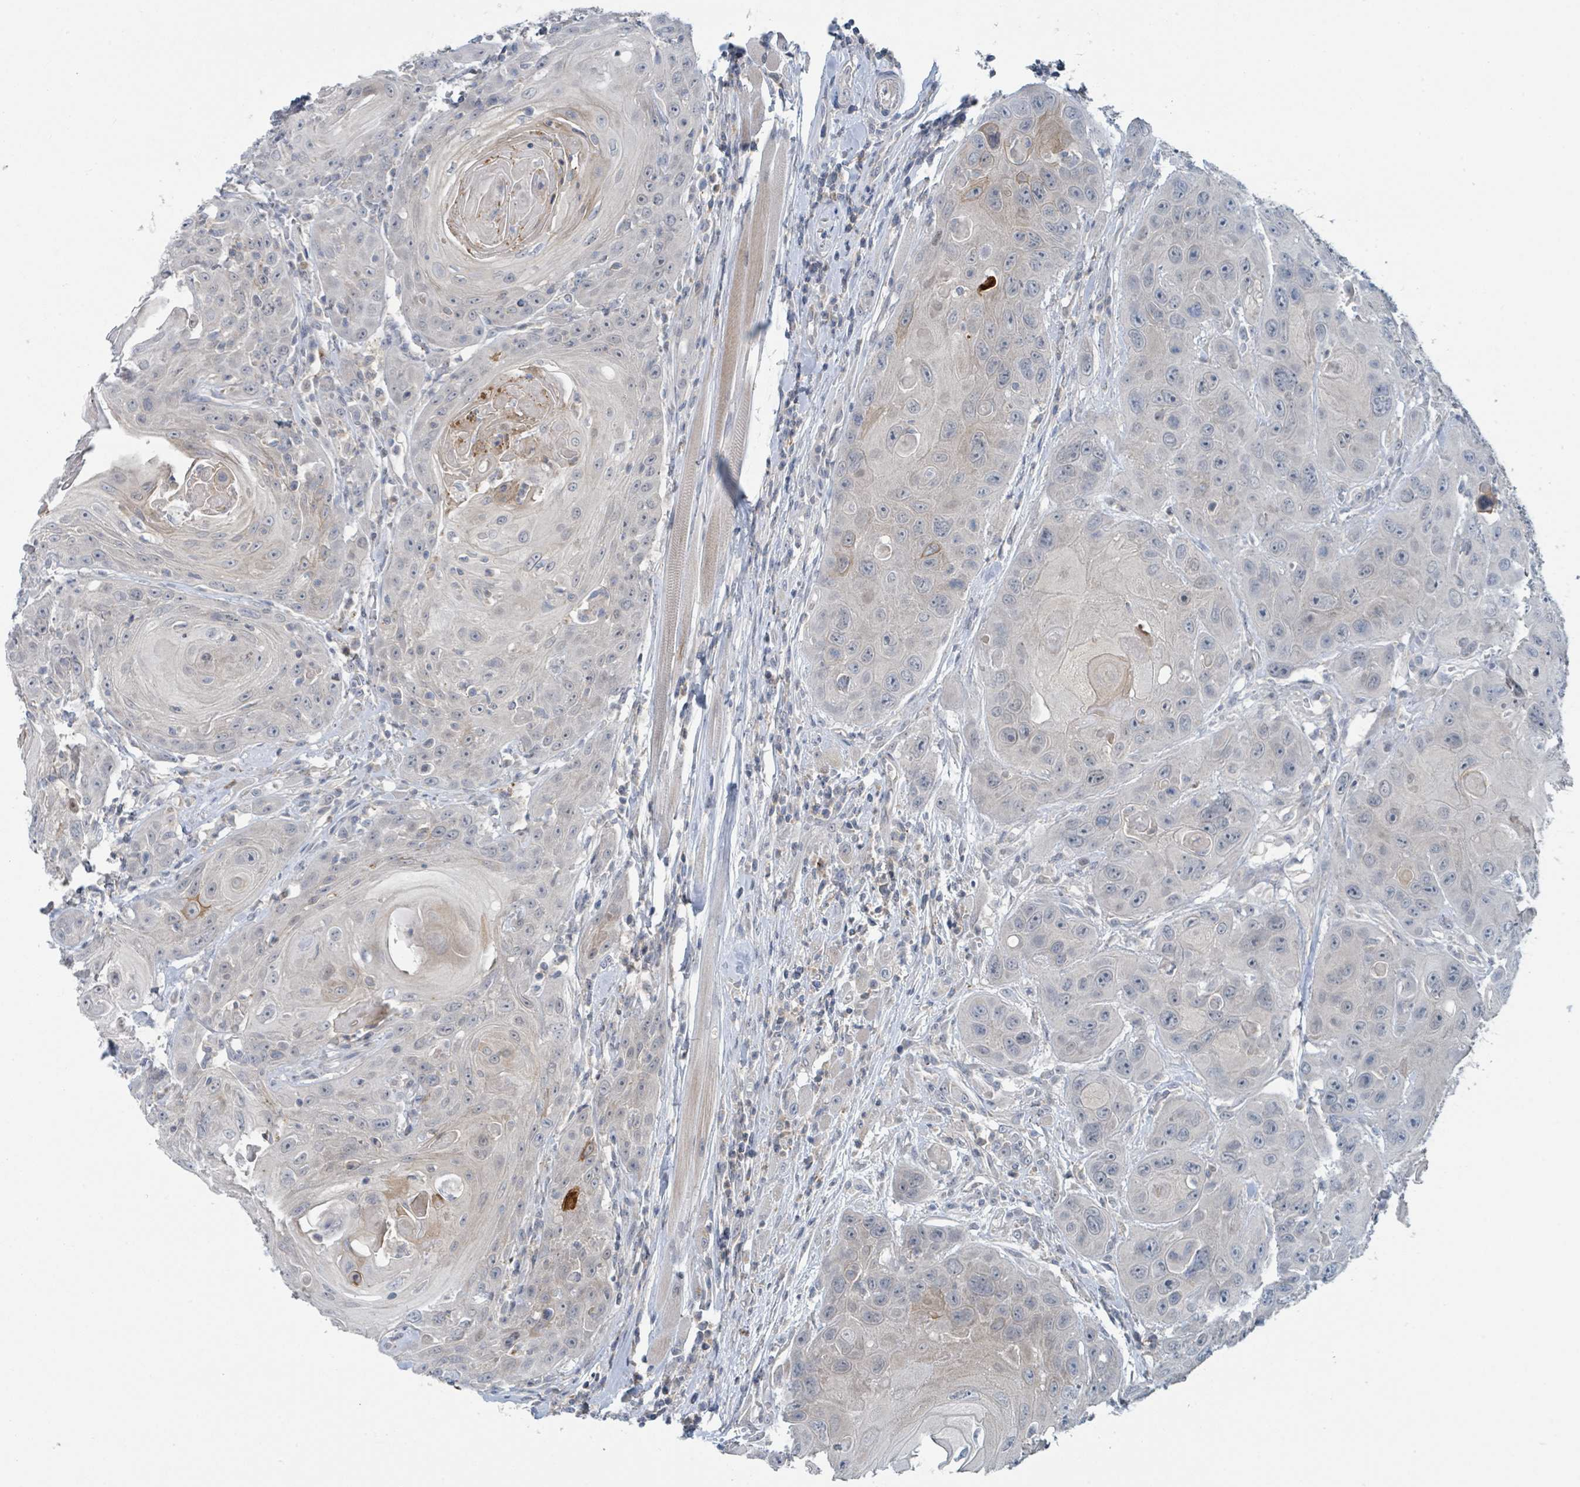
{"staining": {"intensity": "negative", "quantity": "none", "location": "none"}, "tissue": "head and neck cancer", "cell_type": "Tumor cells", "image_type": "cancer", "snomed": [{"axis": "morphology", "description": "Squamous cell carcinoma, NOS"}, {"axis": "topography", "description": "Head-Neck"}], "caption": "Head and neck squamous cell carcinoma was stained to show a protein in brown. There is no significant expression in tumor cells. The staining is performed using DAB brown chromogen with nuclei counter-stained in using hematoxylin.", "gene": "ANKRD55", "patient": {"sex": "female", "age": 59}}